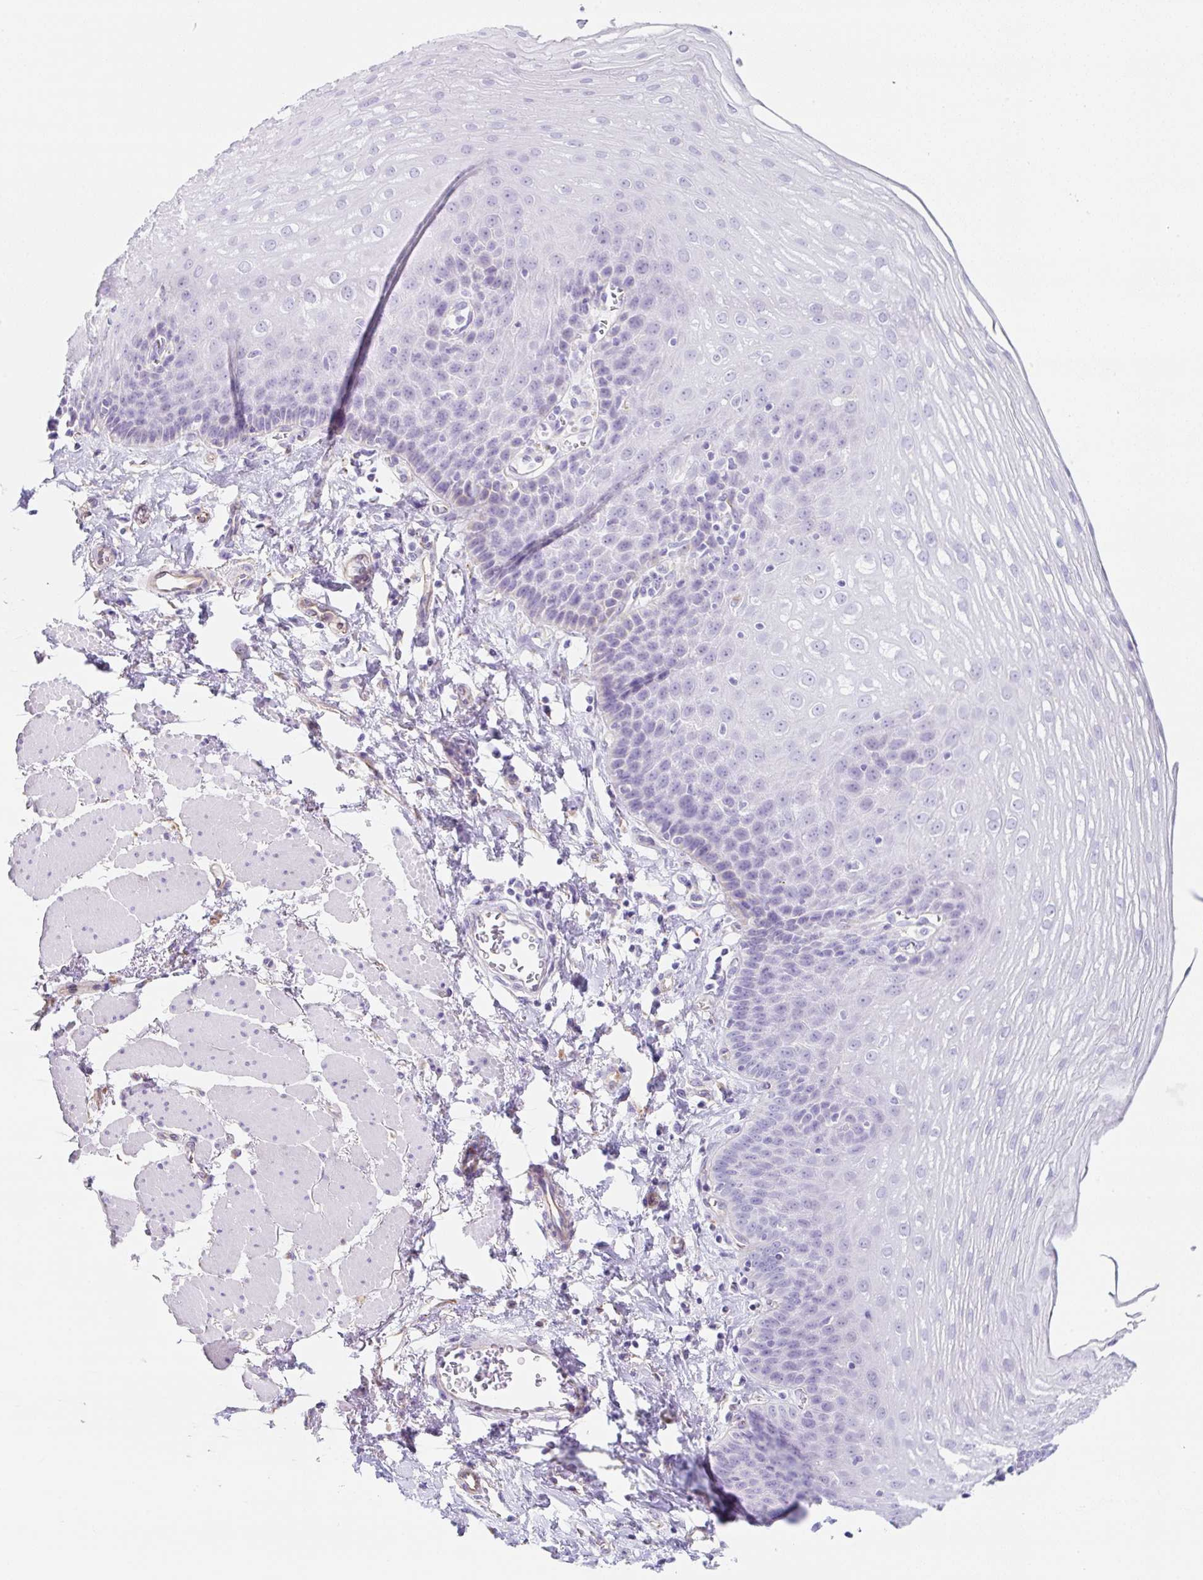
{"staining": {"intensity": "negative", "quantity": "none", "location": "none"}, "tissue": "esophagus", "cell_type": "Squamous epithelial cells", "image_type": "normal", "snomed": [{"axis": "morphology", "description": "Normal tissue, NOS"}, {"axis": "topography", "description": "Esophagus"}], "caption": "Micrograph shows no protein expression in squamous epithelial cells of benign esophagus. (Stains: DAB immunohistochemistry with hematoxylin counter stain, Microscopy: brightfield microscopy at high magnification).", "gene": "DKK4", "patient": {"sex": "female", "age": 81}}